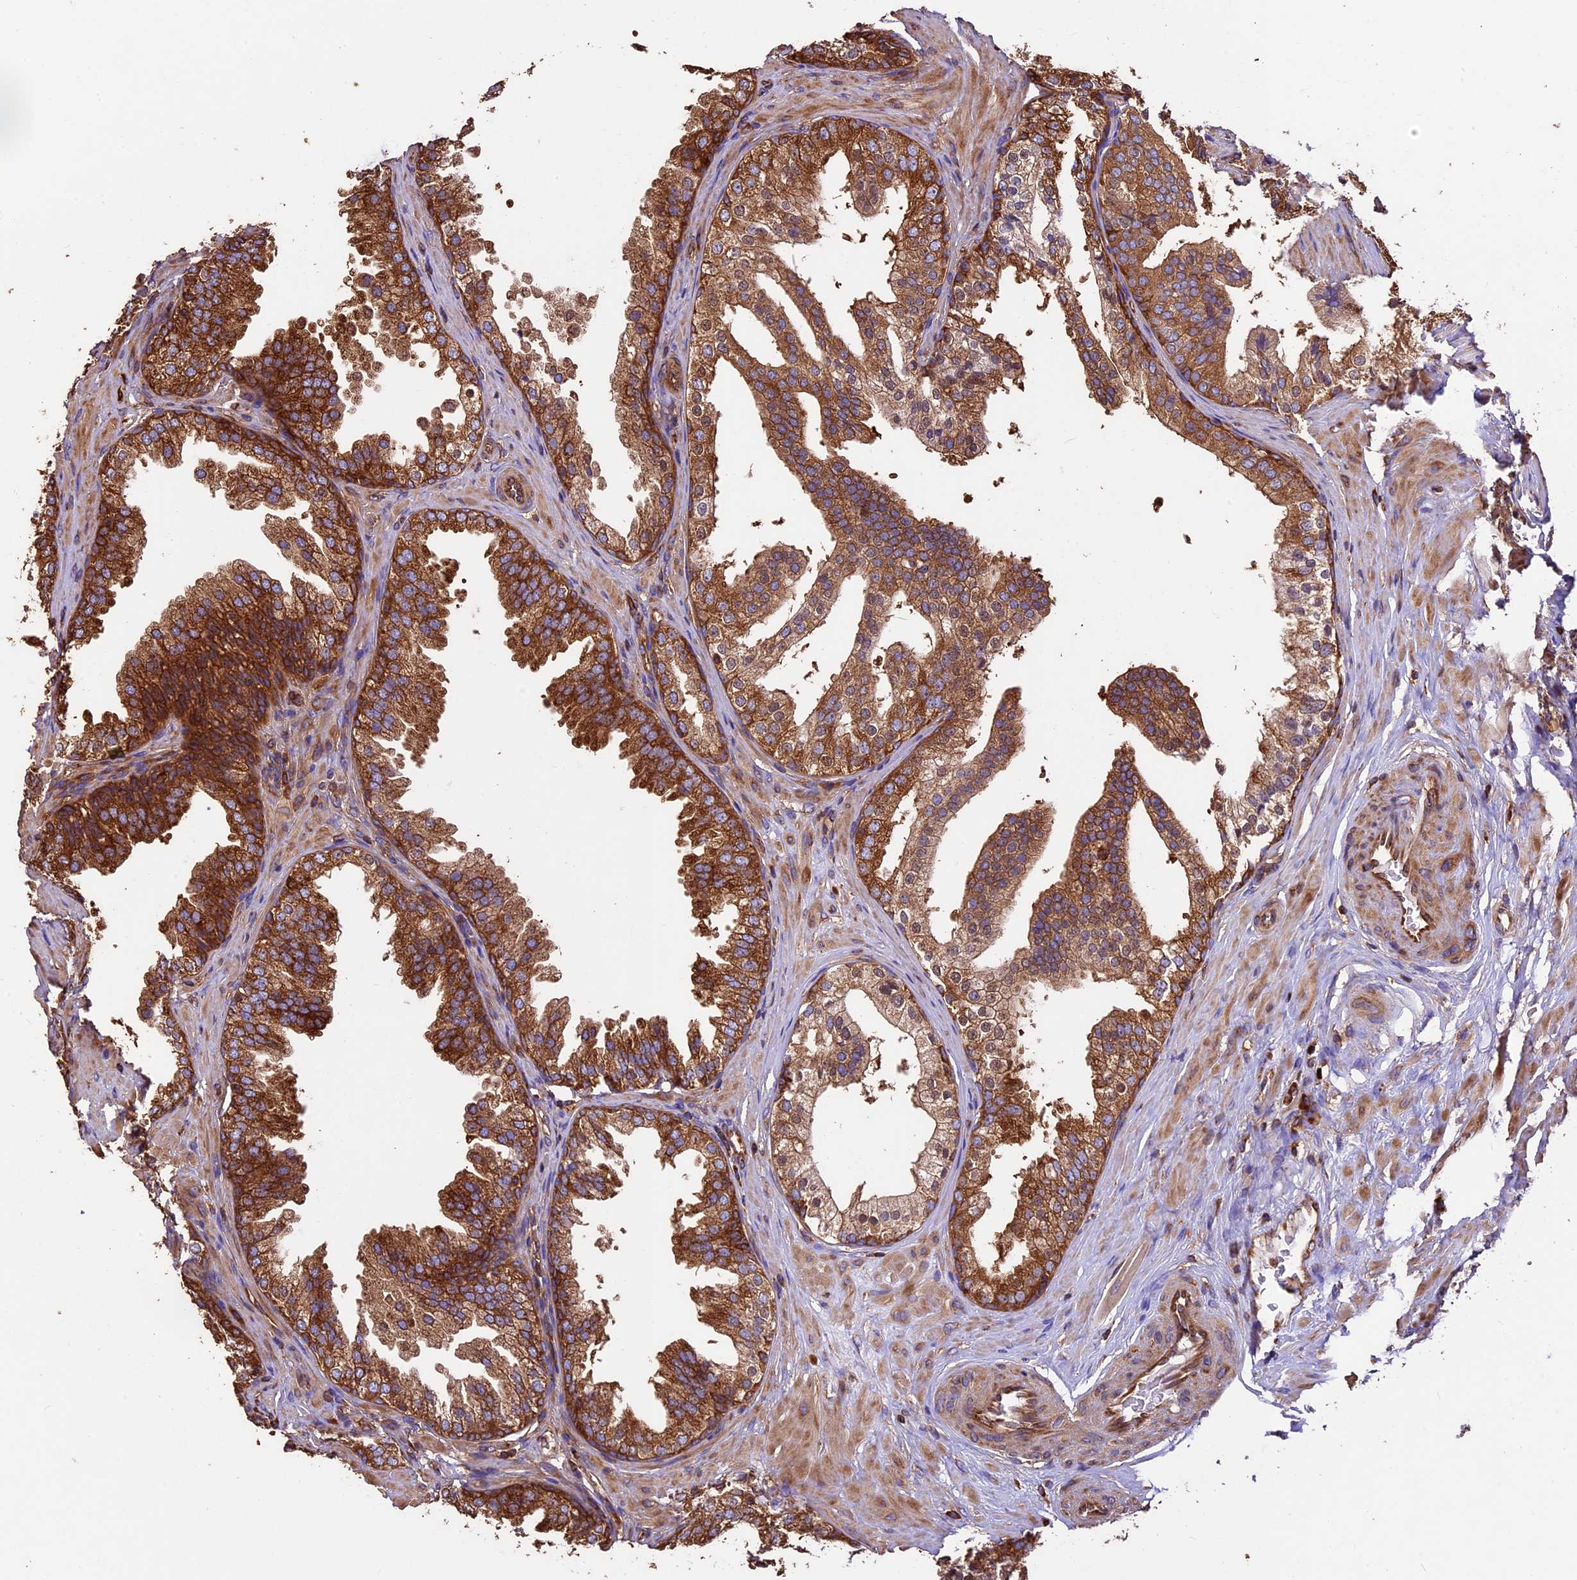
{"staining": {"intensity": "strong", "quantity": ">75%", "location": "cytoplasmic/membranous"}, "tissue": "prostate", "cell_type": "Glandular cells", "image_type": "normal", "snomed": [{"axis": "morphology", "description": "Normal tissue, NOS"}, {"axis": "topography", "description": "Prostate"}], "caption": "Prostate was stained to show a protein in brown. There is high levels of strong cytoplasmic/membranous staining in about >75% of glandular cells.", "gene": "KARS1", "patient": {"sex": "male", "age": 60}}